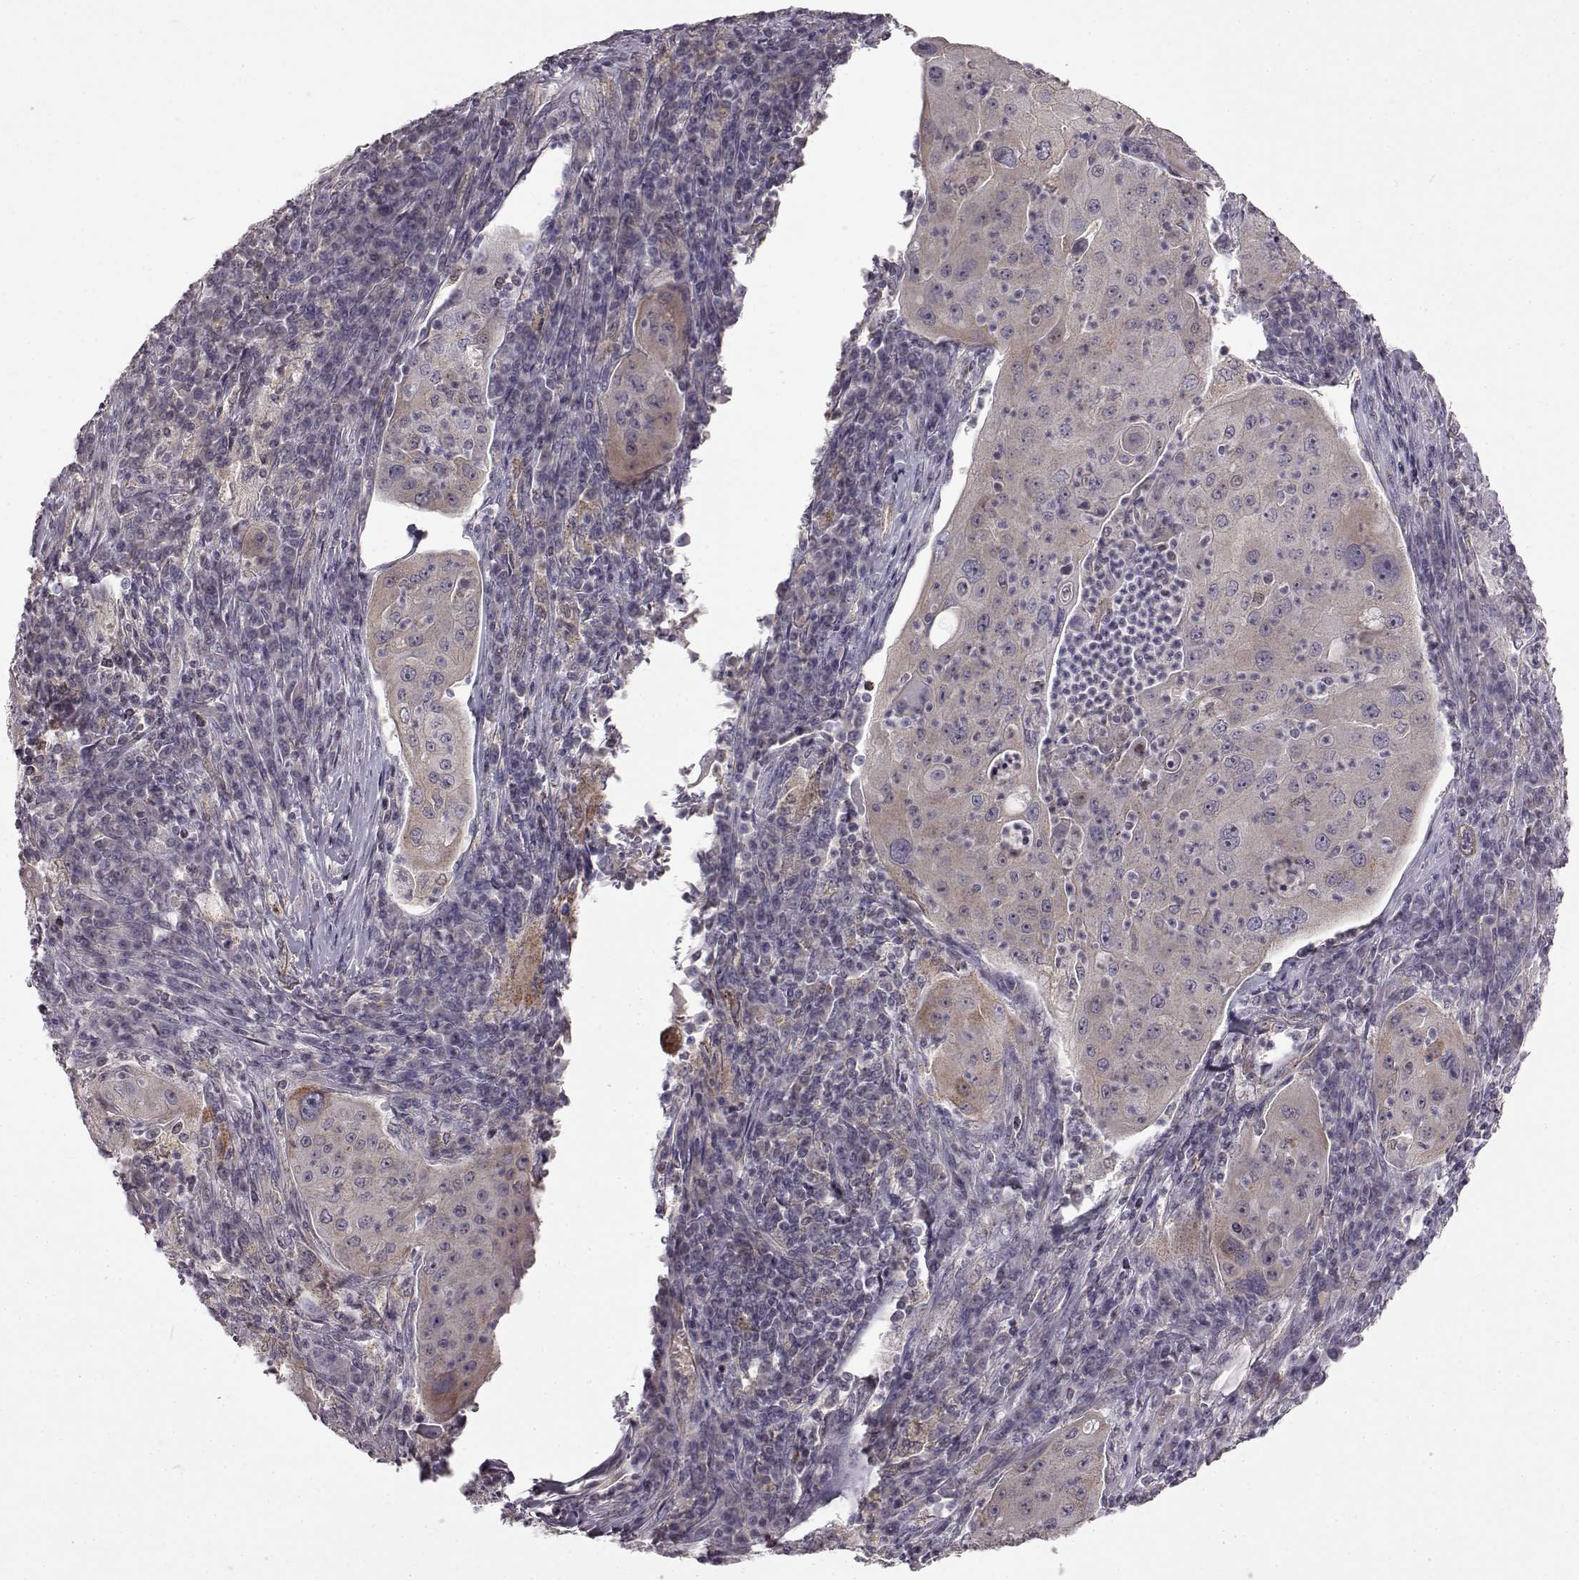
{"staining": {"intensity": "weak", "quantity": ">75%", "location": "cytoplasmic/membranous"}, "tissue": "lung cancer", "cell_type": "Tumor cells", "image_type": "cancer", "snomed": [{"axis": "morphology", "description": "Squamous cell carcinoma, NOS"}, {"axis": "topography", "description": "Lung"}], "caption": "Weak cytoplasmic/membranous protein expression is present in approximately >75% of tumor cells in squamous cell carcinoma (lung).", "gene": "B3GNT6", "patient": {"sex": "female", "age": 59}}